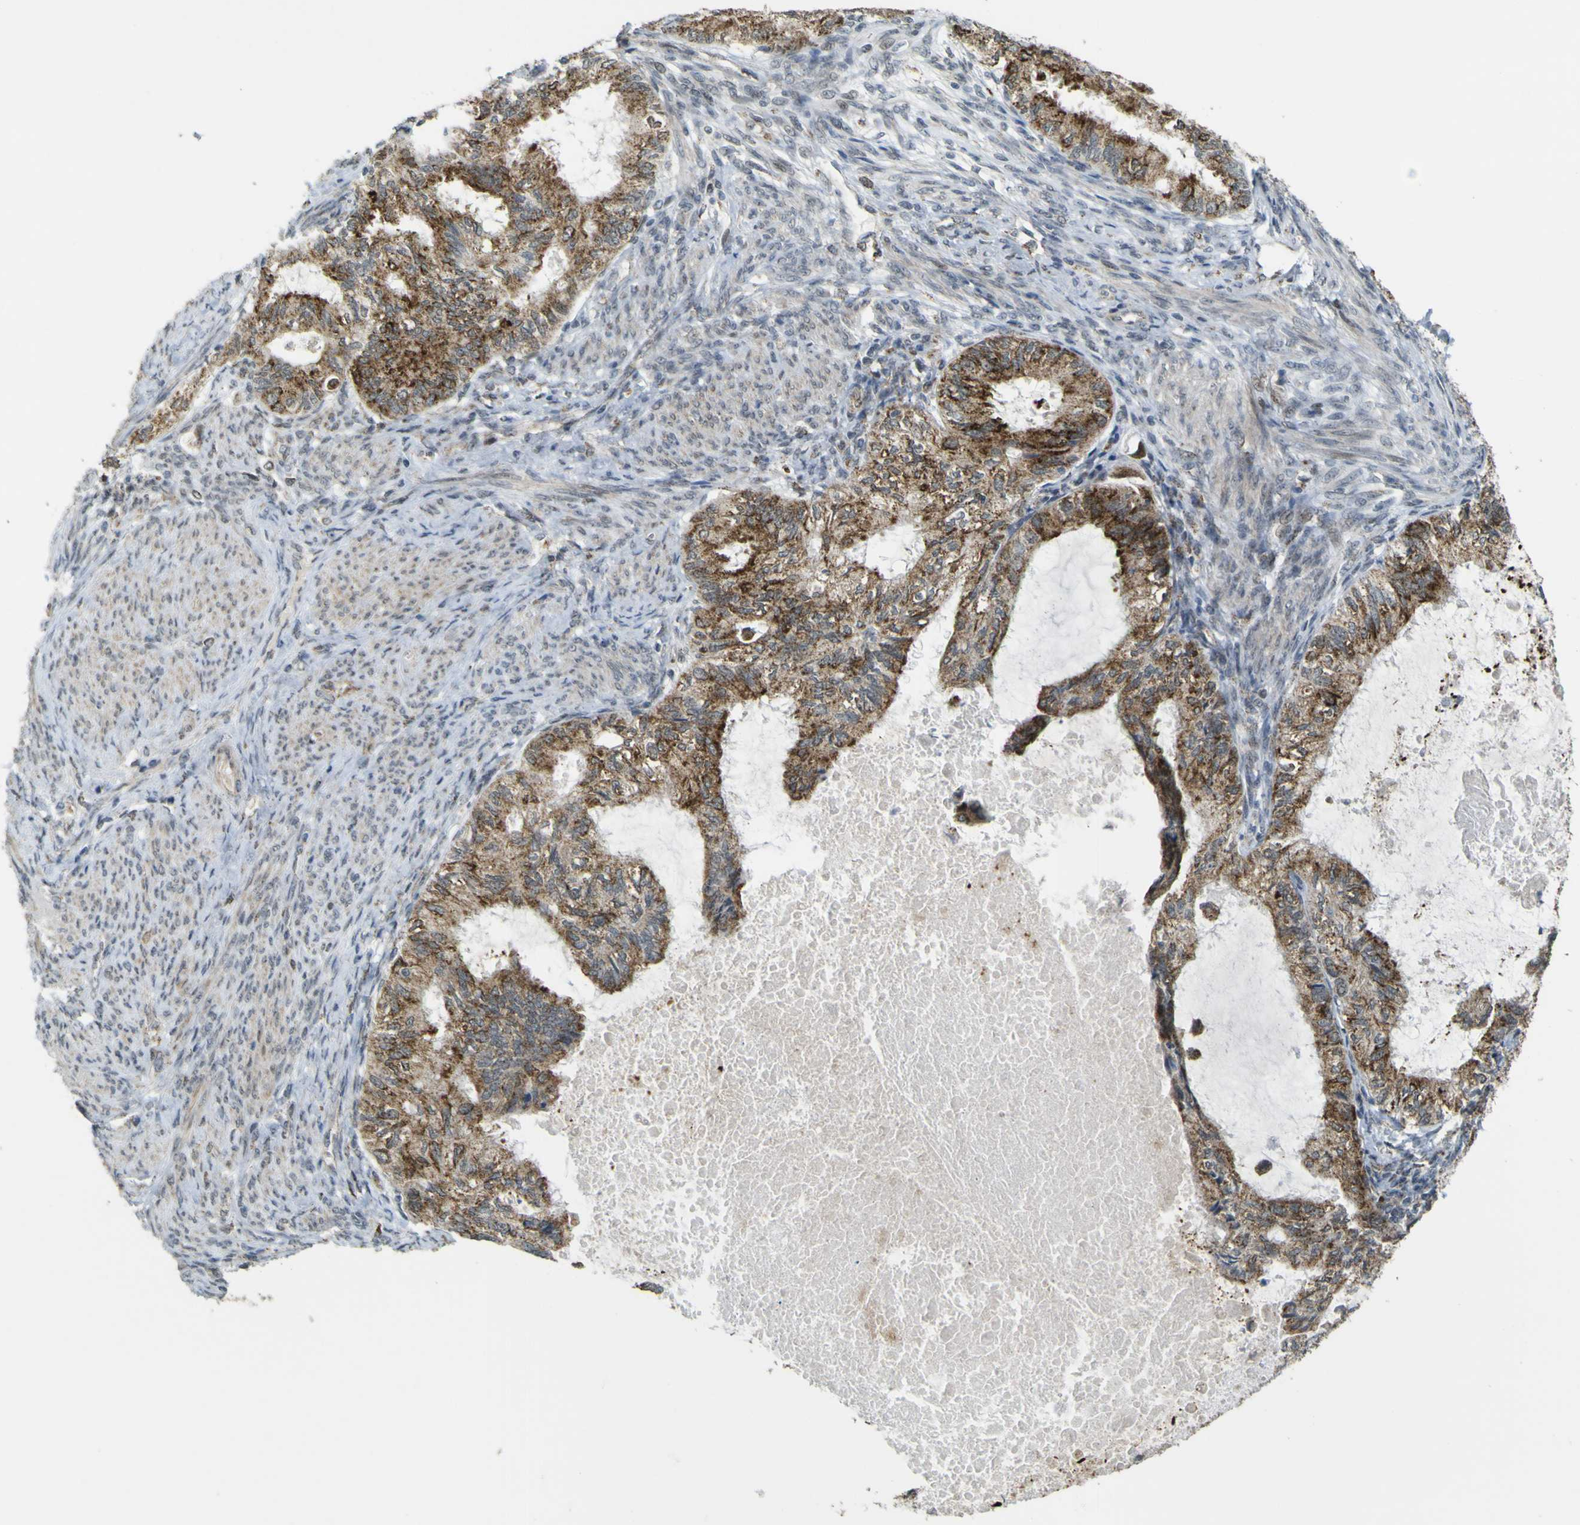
{"staining": {"intensity": "strong", "quantity": ">75%", "location": "cytoplasmic/membranous"}, "tissue": "cervical cancer", "cell_type": "Tumor cells", "image_type": "cancer", "snomed": [{"axis": "morphology", "description": "Normal tissue, NOS"}, {"axis": "morphology", "description": "Adenocarcinoma, NOS"}, {"axis": "topography", "description": "Cervix"}, {"axis": "topography", "description": "Endometrium"}], "caption": "Immunohistochemical staining of cervical adenocarcinoma demonstrates high levels of strong cytoplasmic/membranous protein positivity in about >75% of tumor cells. Immunohistochemistry stains the protein of interest in brown and the nuclei are stained blue.", "gene": "ACBD5", "patient": {"sex": "female", "age": 86}}